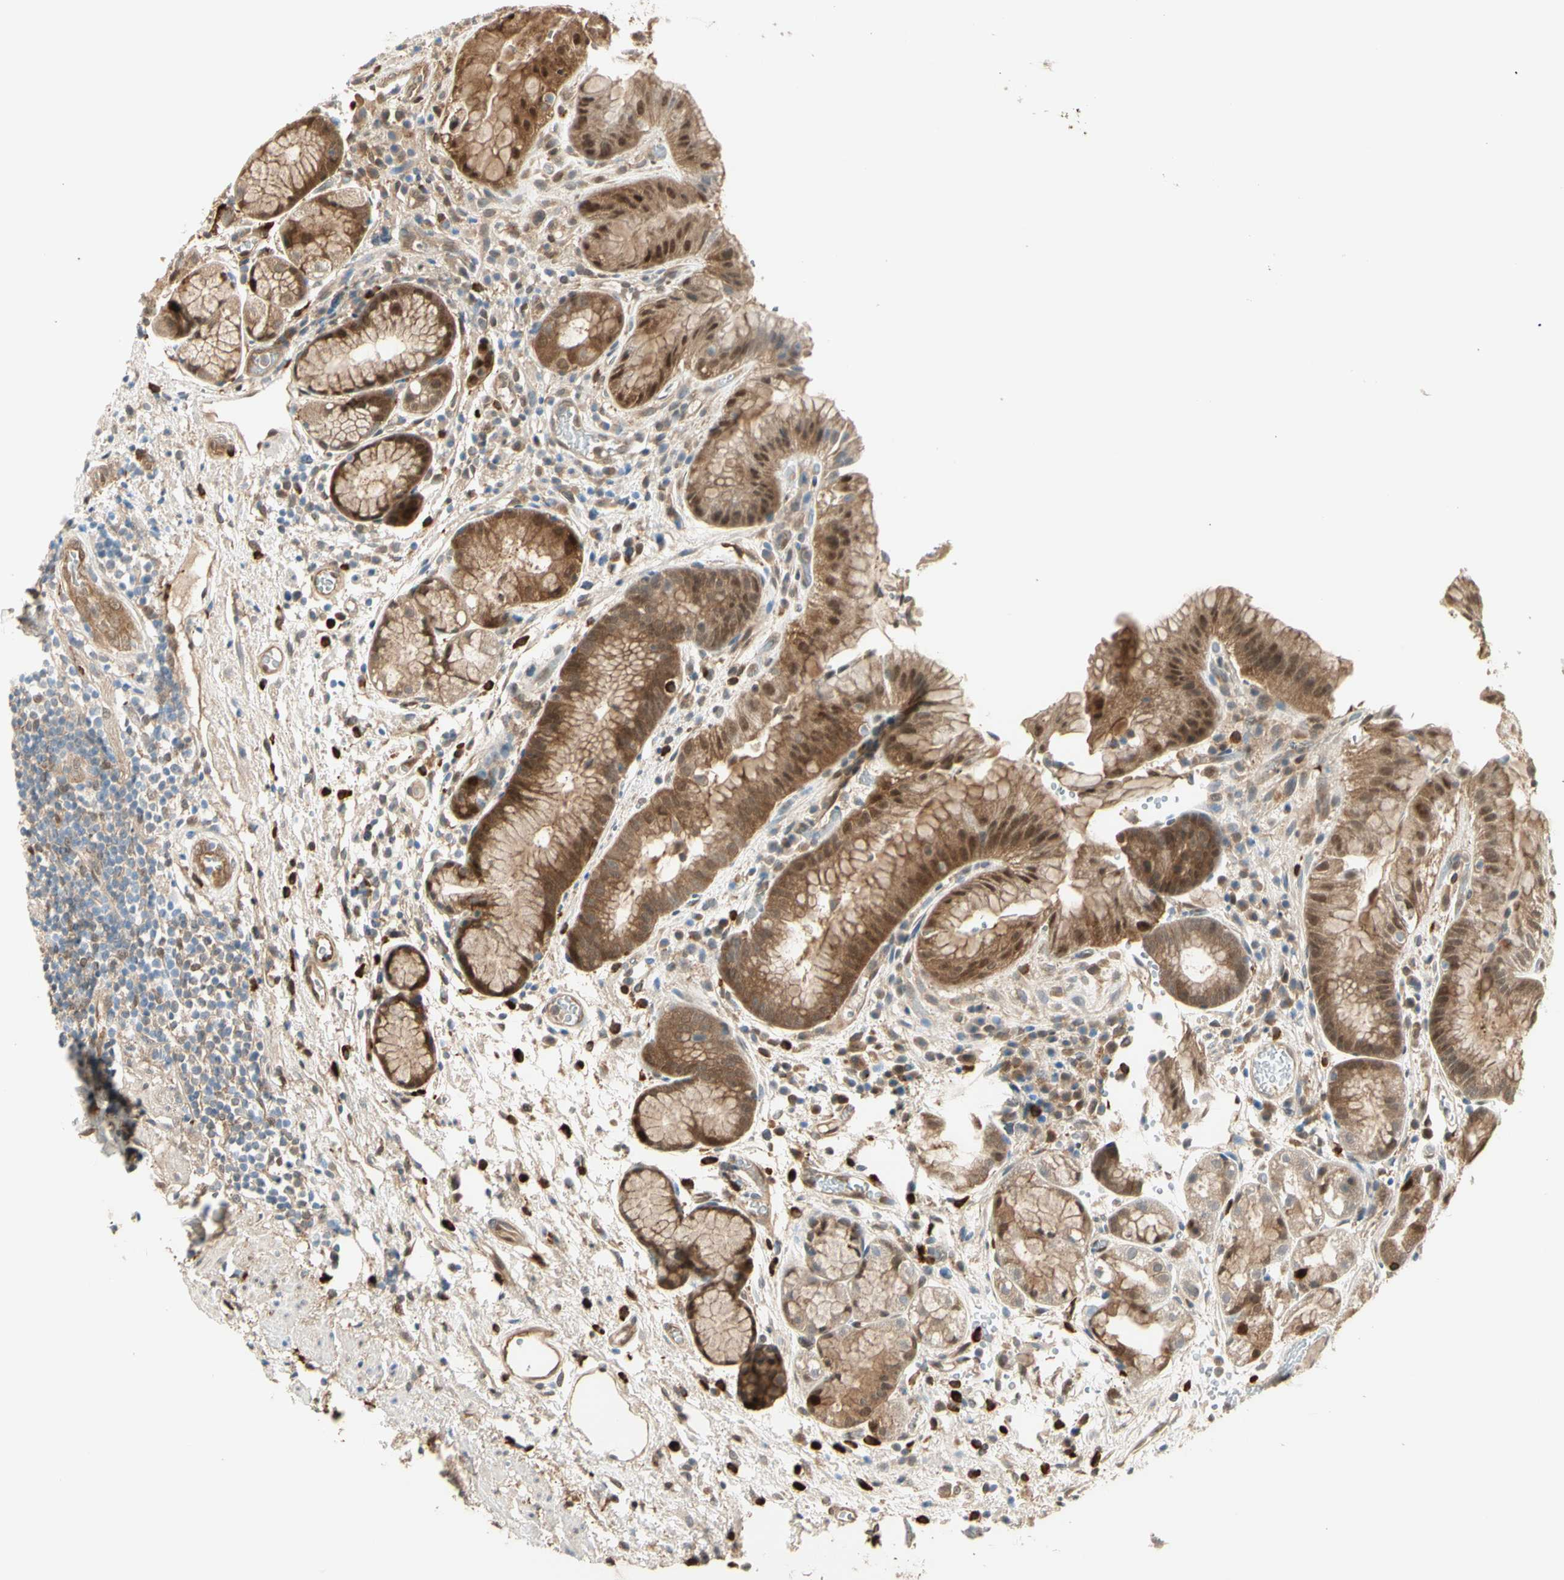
{"staining": {"intensity": "strong", "quantity": "25%-75%", "location": "cytoplasmic/membranous,nuclear"}, "tissue": "stomach", "cell_type": "Glandular cells", "image_type": "normal", "snomed": [{"axis": "morphology", "description": "Normal tissue, NOS"}, {"axis": "topography", "description": "Stomach, upper"}], "caption": "IHC of unremarkable stomach reveals high levels of strong cytoplasmic/membranous,nuclear staining in about 25%-75% of glandular cells.", "gene": "SERPINB6", "patient": {"sex": "male", "age": 72}}